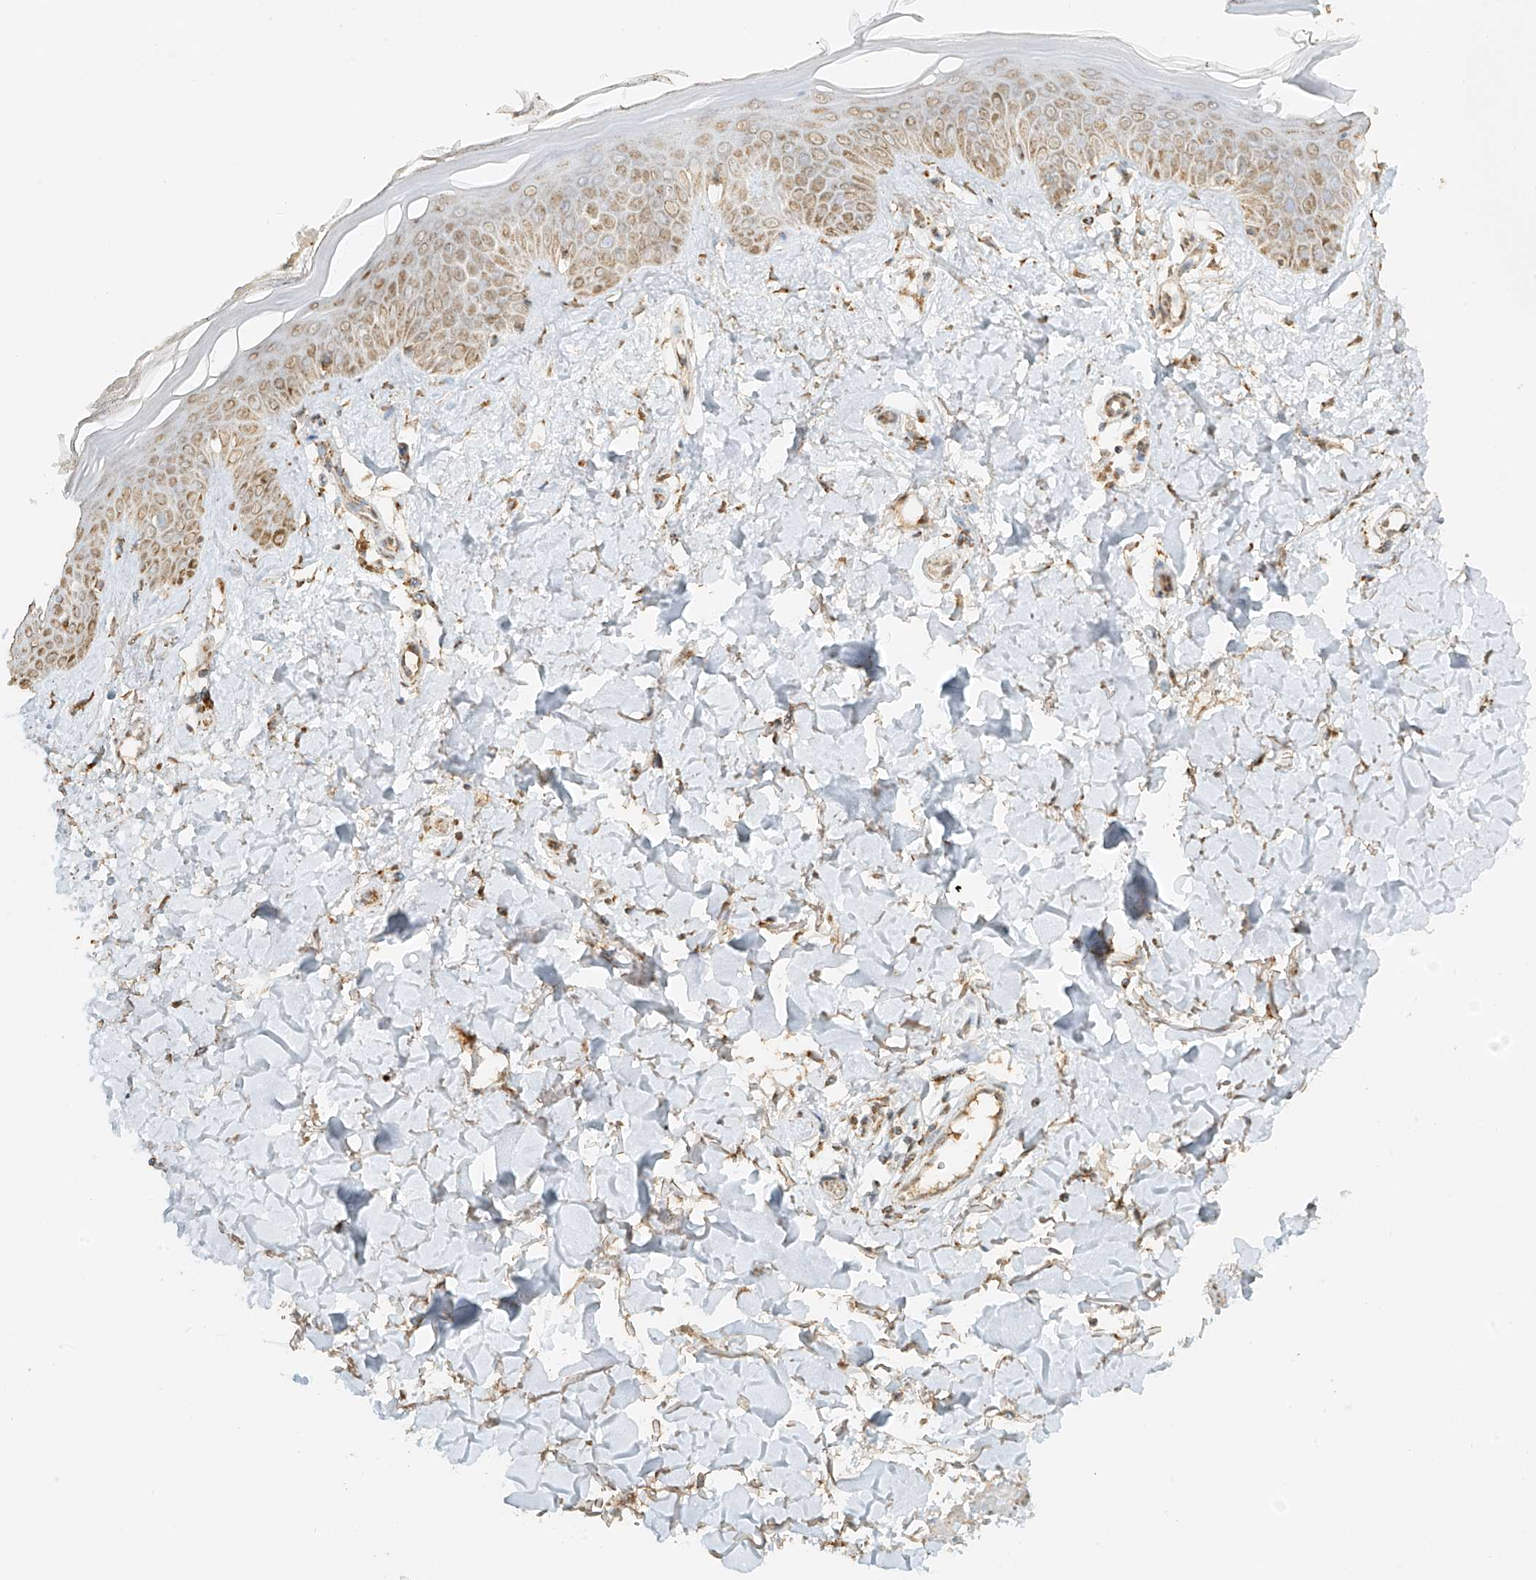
{"staining": {"intensity": "moderate", "quantity": ">75%", "location": "cytoplasmic/membranous"}, "tissue": "skin", "cell_type": "Fibroblasts", "image_type": "normal", "snomed": [{"axis": "morphology", "description": "Normal tissue, NOS"}, {"axis": "topography", "description": "Skin"}], "caption": "The photomicrograph reveals staining of benign skin, revealing moderate cytoplasmic/membranous protein staining (brown color) within fibroblasts. The protein of interest is shown in brown color, while the nuclei are stained blue.", "gene": "MIPEP", "patient": {"sex": "female", "age": 64}}